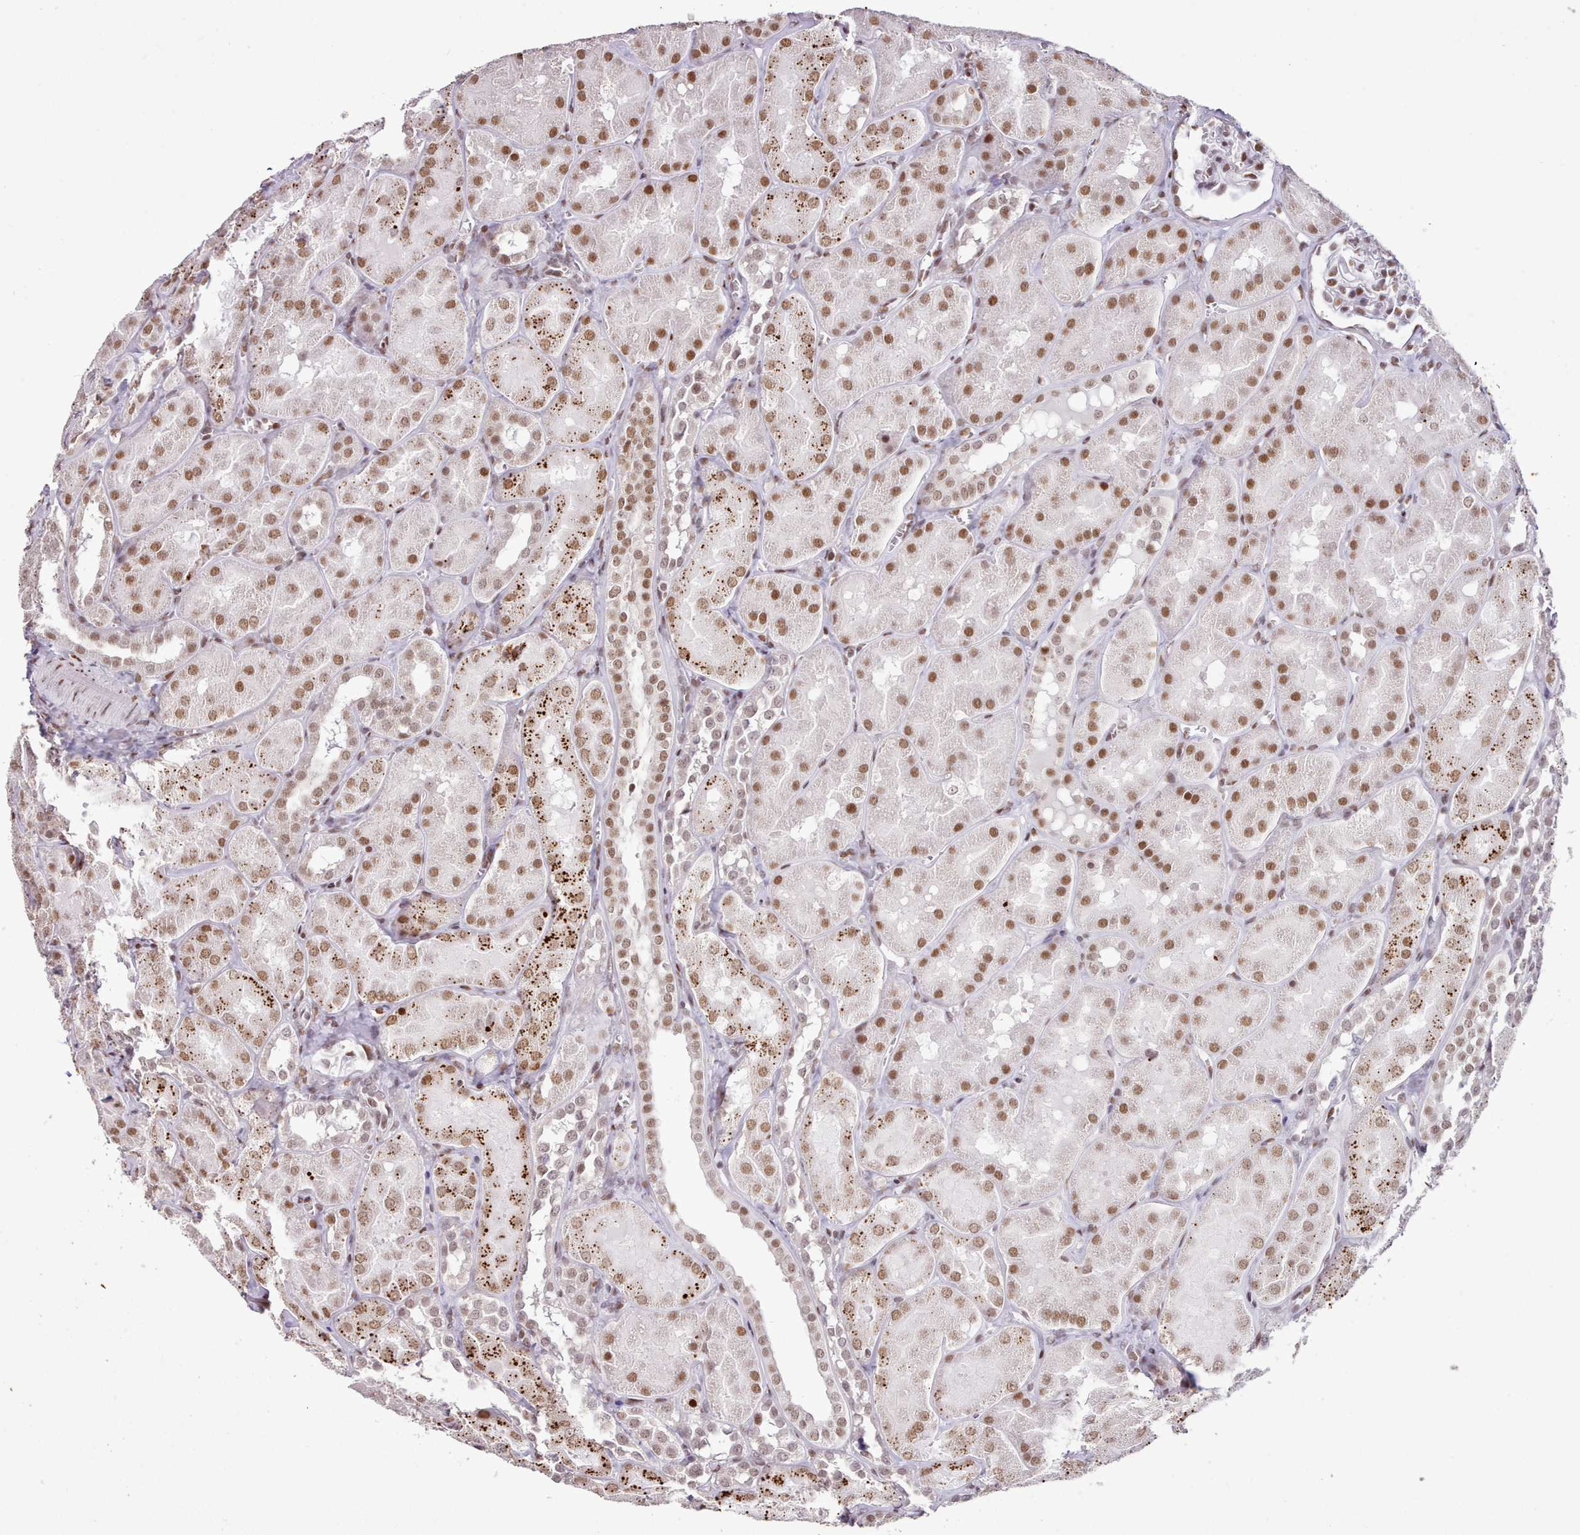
{"staining": {"intensity": "moderate", "quantity": "<25%", "location": "nuclear"}, "tissue": "kidney", "cell_type": "Cells in glomeruli", "image_type": "normal", "snomed": [{"axis": "morphology", "description": "Normal tissue, NOS"}, {"axis": "topography", "description": "Kidney"}, {"axis": "topography", "description": "Urinary bladder"}], "caption": "Immunohistochemistry (DAB (3,3'-diaminobenzidine)) staining of unremarkable human kidney exhibits moderate nuclear protein positivity in approximately <25% of cells in glomeruli.", "gene": "TAF15", "patient": {"sex": "male", "age": 16}}